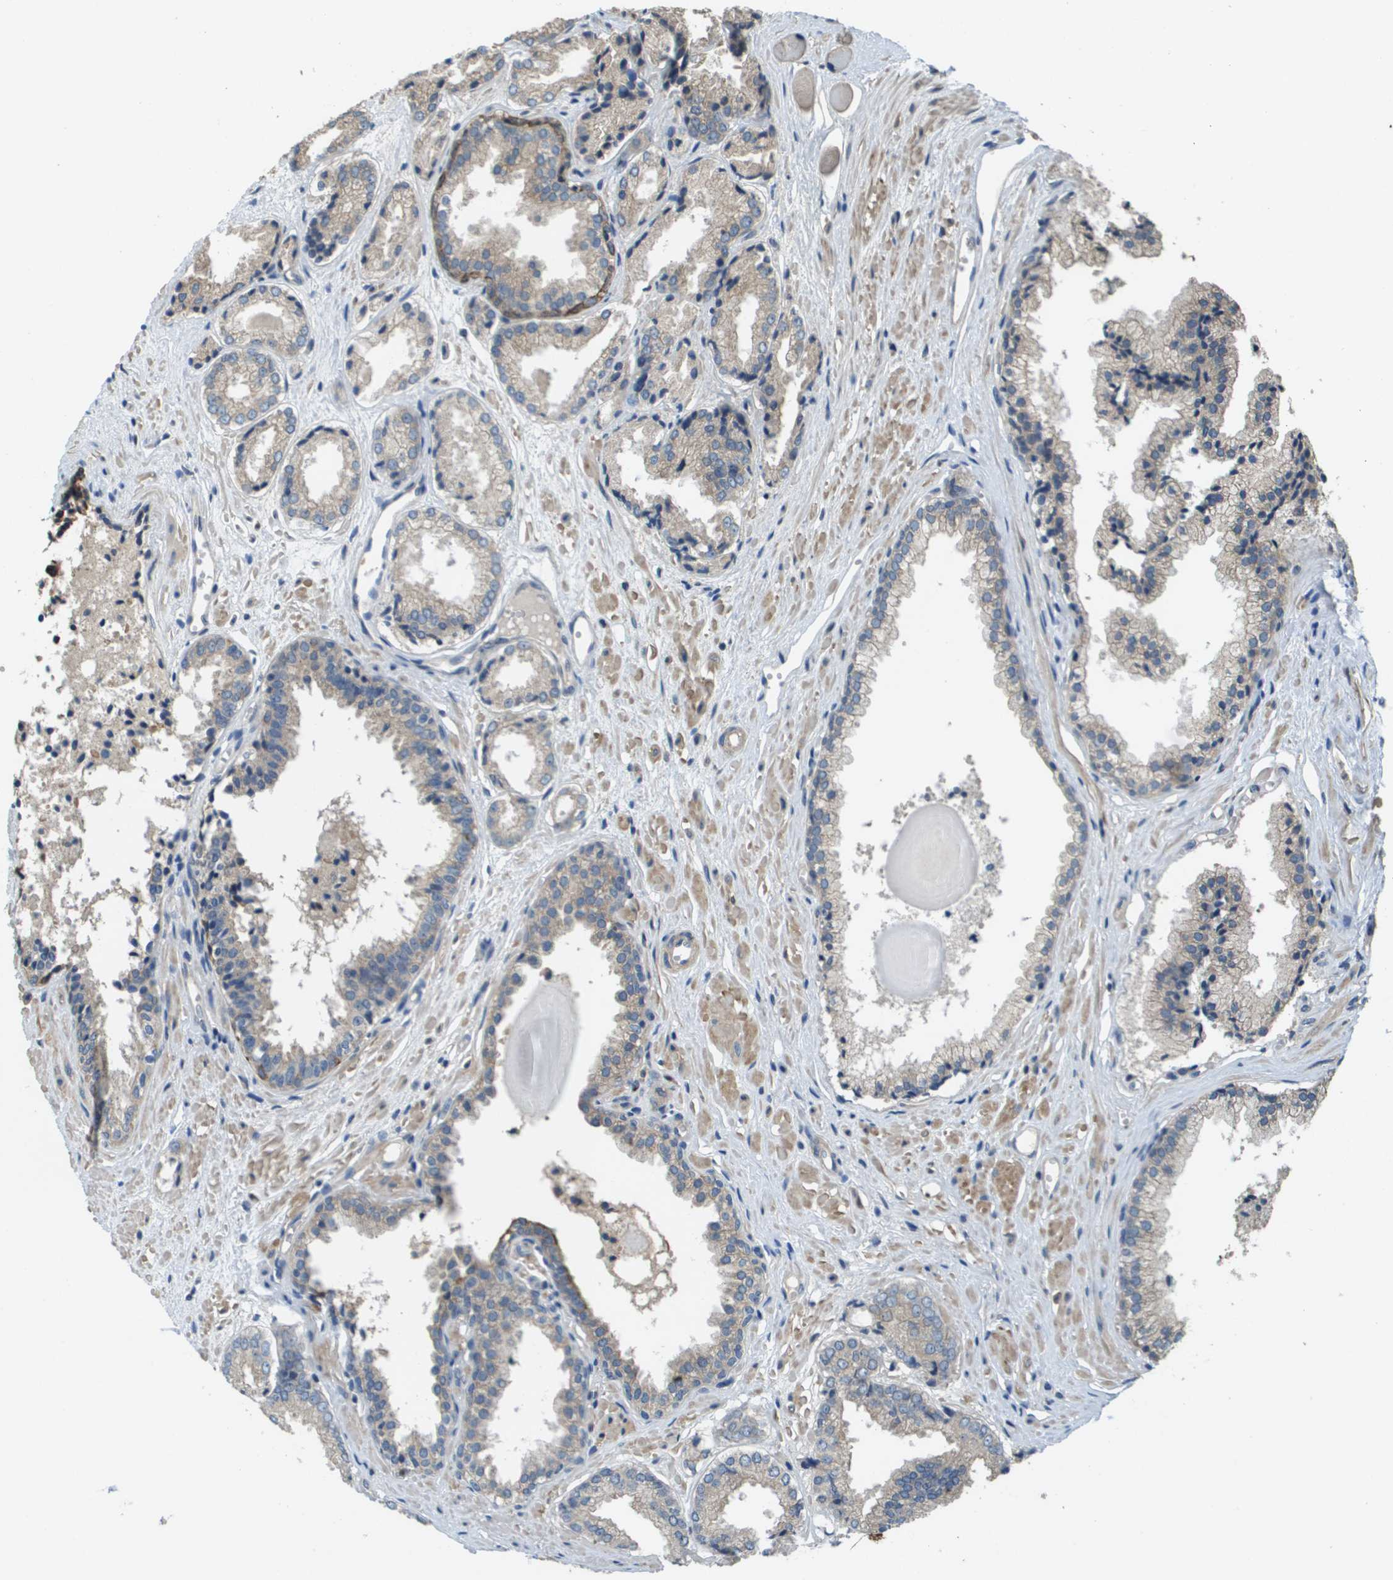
{"staining": {"intensity": "weak", "quantity": "25%-75%", "location": "cytoplasmic/membranous"}, "tissue": "prostate cancer", "cell_type": "Tumor cells", "image_type": "cancer", "snomed": [{"axis": "morphology", "description": "Adenocarcinoma, Low grade"}, {"axis": "topography", "description": "Prostate"}], "caption": "Immunohistochemical staining of human prostate low-grade adenocarcinoma exhibits low levels of weak cytoplasmic/membranous positivity in about 25%-75% of tumor cells. (brown staining indicates protein expression, while blue staining denotes nuclei).", "gene": "KRT23", "patient": {"sex": "male", "age": 53}}